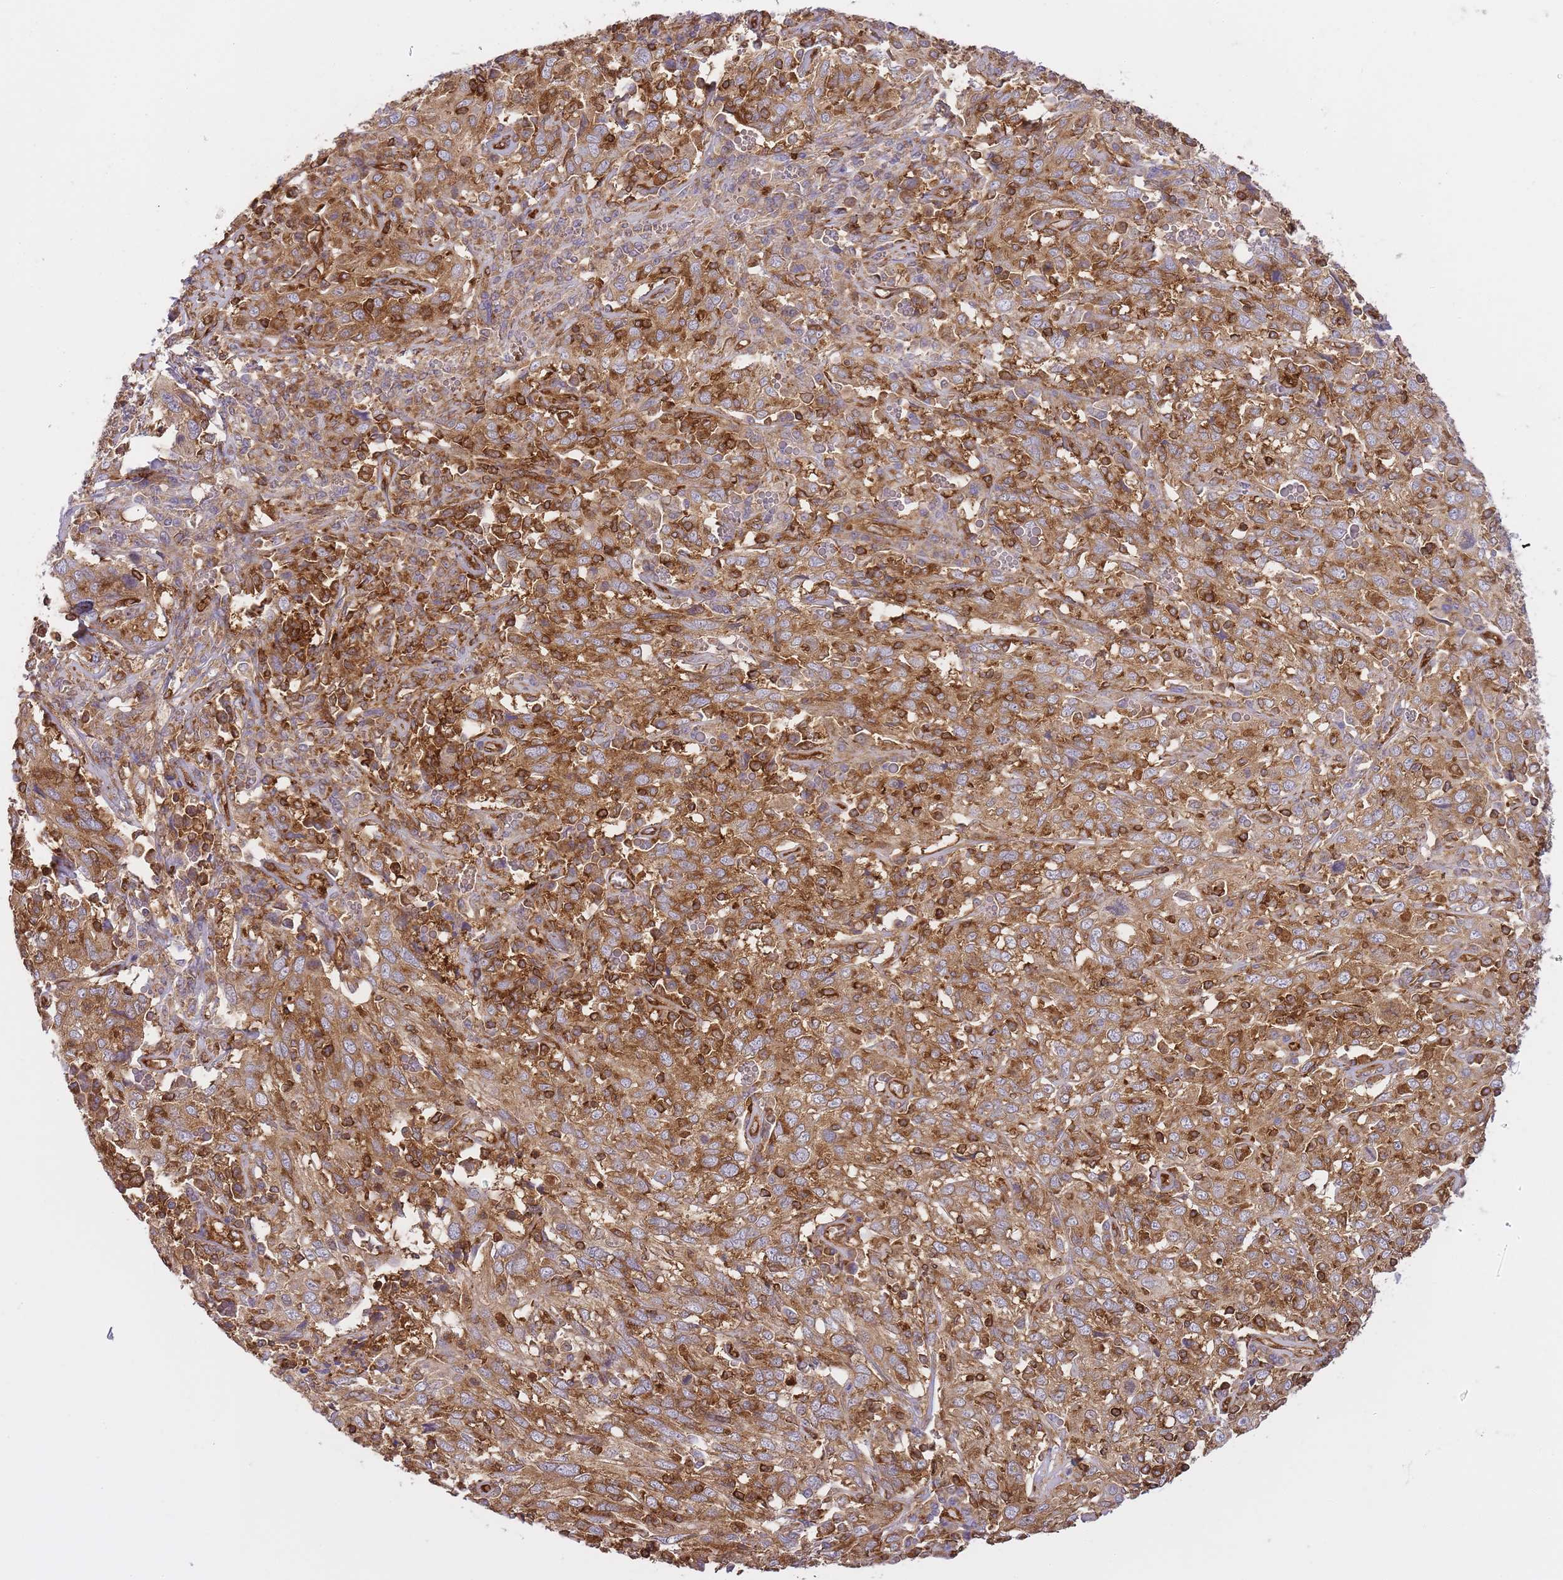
{"staining": {"intensity": "moderate", "quantity": ">75%", "location": "cytoplasmic/membranous"}, "tissue": "cervical cancer", "cell_type": "Tumor cells", "image_type": "cancer", "snomed": [{"axis": "morphology", "description": "Squamous cell carcinoma, NOS"}, {"axis": "topography", "description": "Cervix"}], "caption": "Tumor cells reveal medium levels of moderate cytoplasmic/membranous staining in approximately >75% of cells in human cervical cancer (squamous cell carcinoma). Nuclei are stained in blue.", "gene": "MSN", "patient": {"sex": "female", "age": 46}}